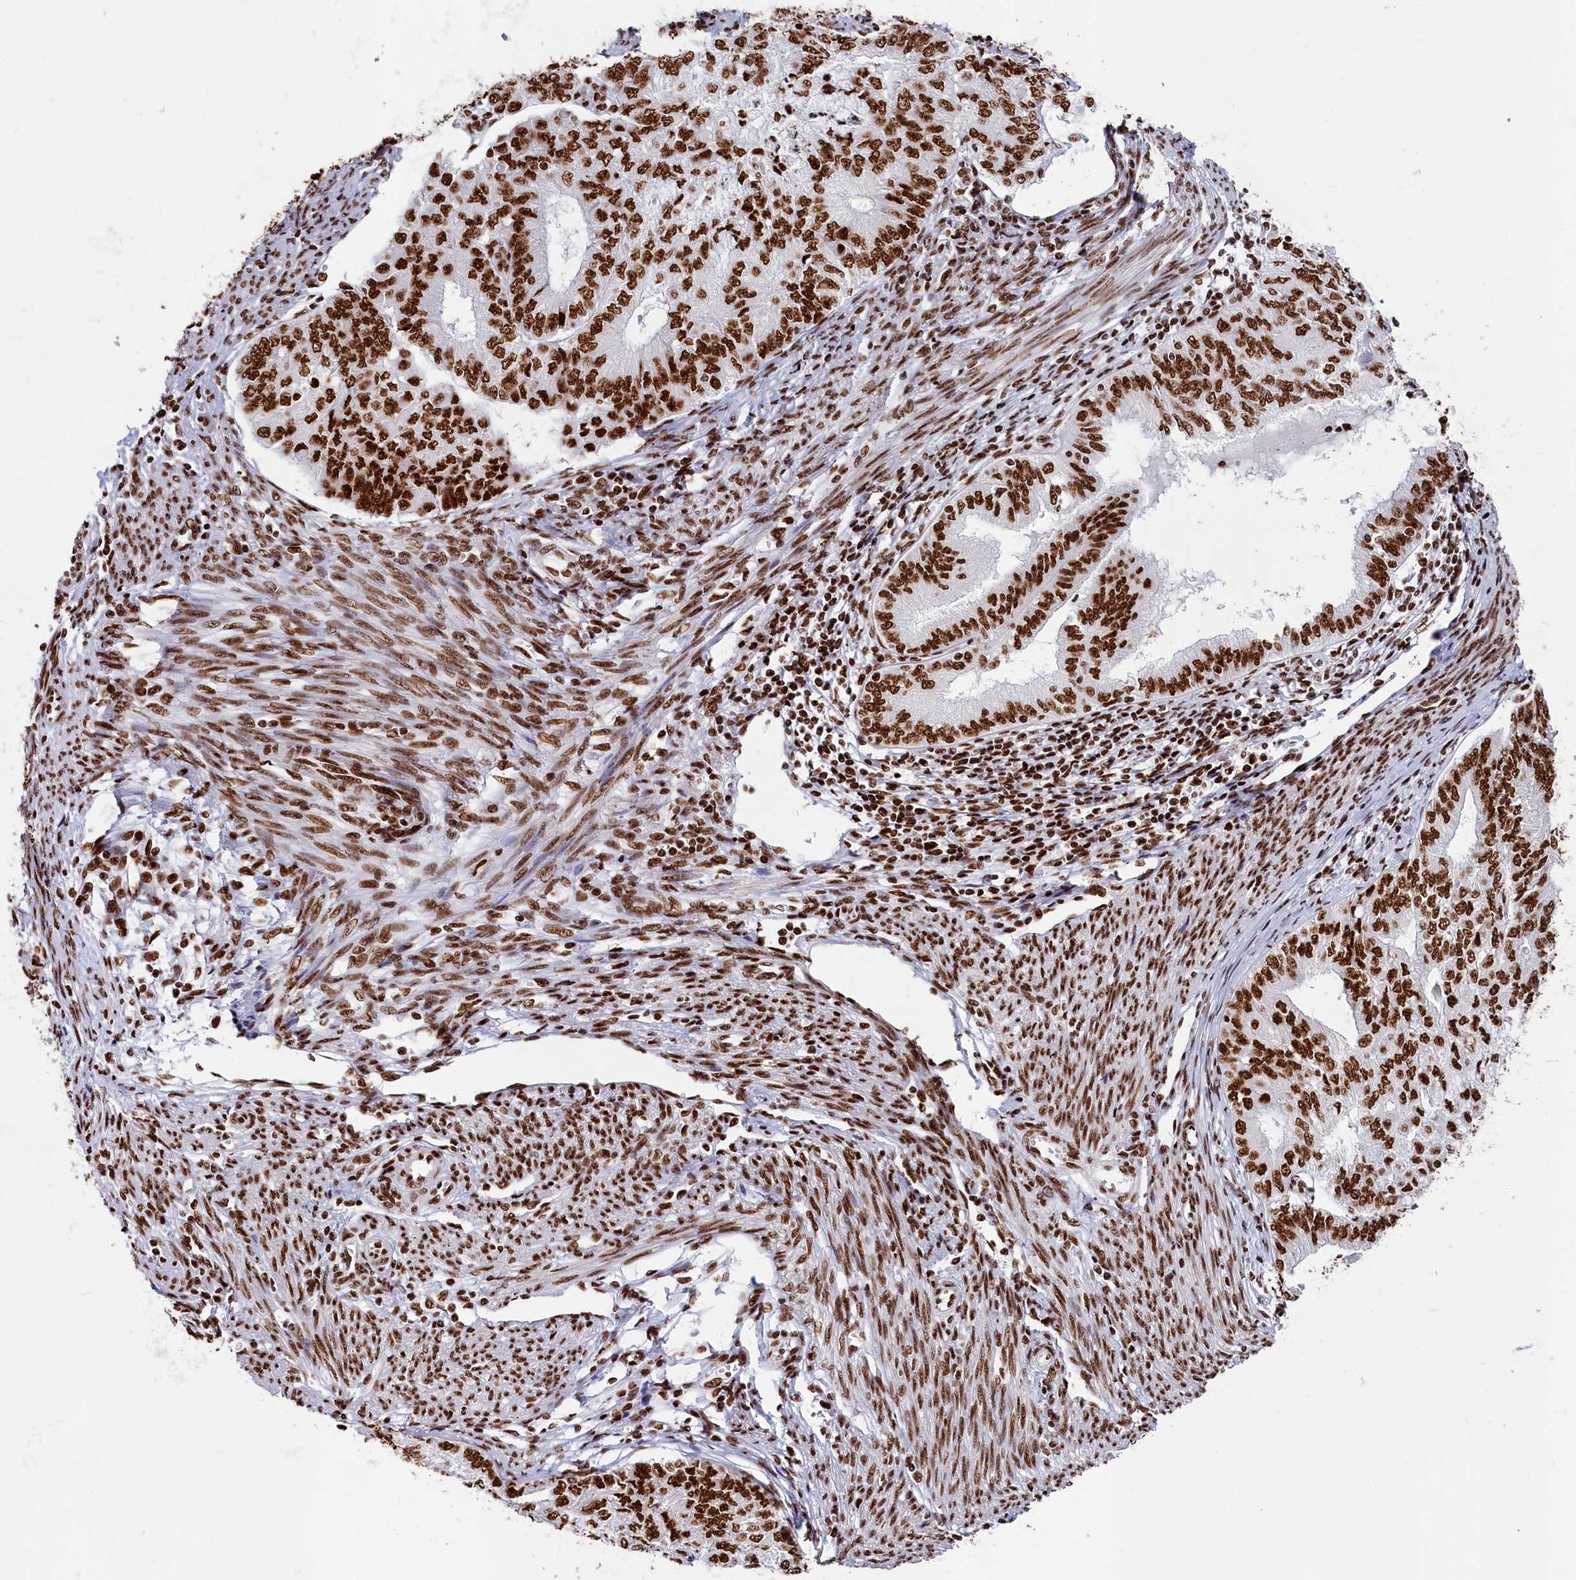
{"staining": {"intensity": "strong", "quantity": ">75%", "location": "nuclear"}, "tissue": "endometrial cancer", "cell_type": "Tumor cells", "image_type": "cancer", "snomed": [{"axis": "morphology", "description": "Adenocarcinoma, NOS"}, {"axis": "topography", "description": "Endometrium"}], "caption": "Immunohistochemistry photomicrograph of neoplastic tissue: endometrial cancer (adenocarcinoma) stained using immunohistochemistry displays high levels of strong protein expression localized specifically in the nuclear of tumor cells, appearing as a nuclear brown color.", "gene": "SNRNP70", "patient": {"sex": "female", "age": 68}}